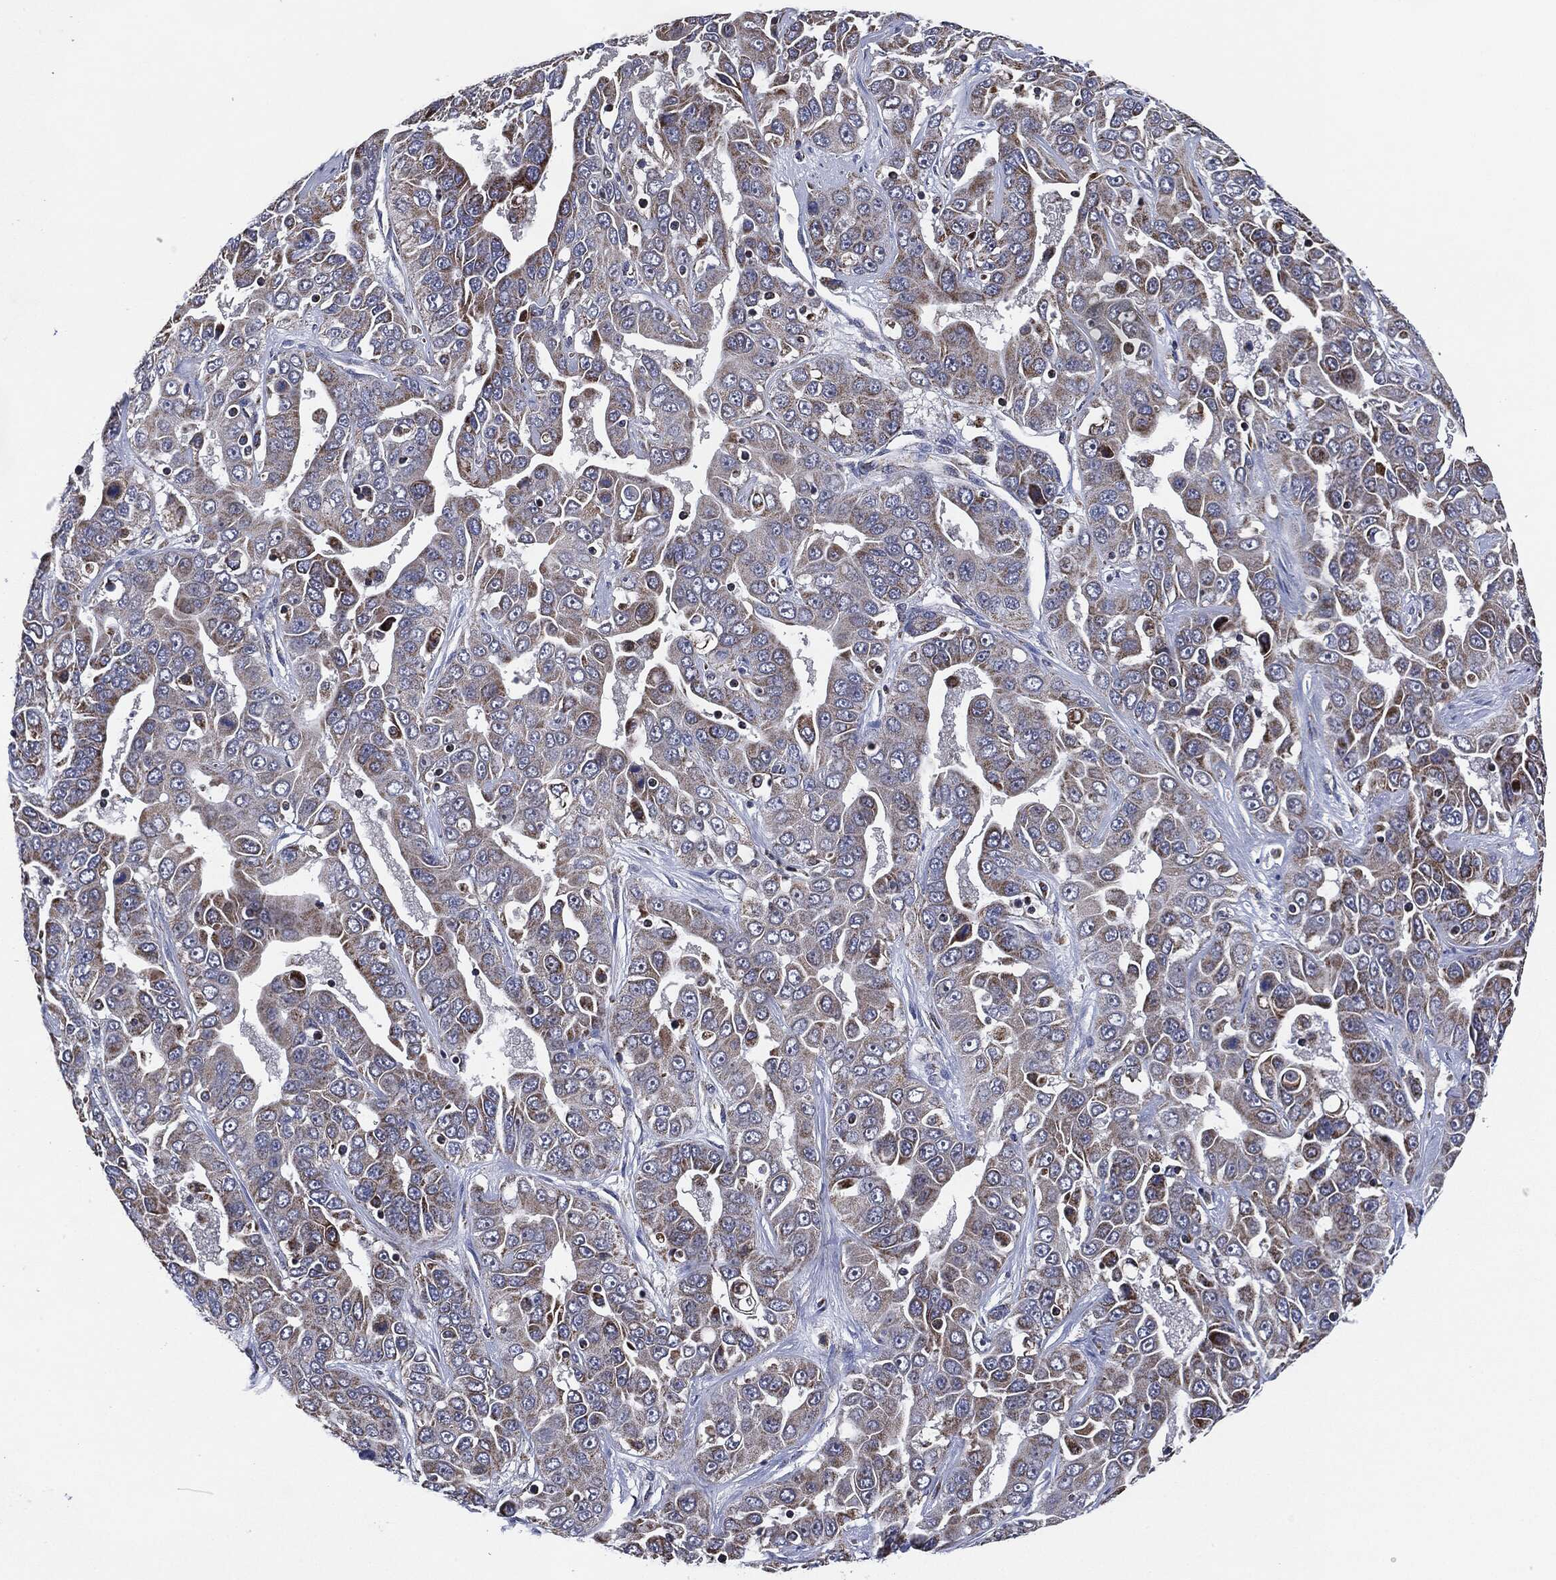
{"staining": {"intensity": "weak", "quantity": "25%-75%", "location": "cytoplasmic/membranous"}, "tissue": "liver cancer", "cell_type": "Tumor cells", "image_type": "cancer", "snomed": [{"axis": "morphology", "description": "Cholangiocarcinoma"}, {"axis": "topography", "description": "Liver"}], "caption": "This is an image of IHC staining of liver cancer, which shows weak staining in the cytoplasmic/membranous of tumor cells.", "gene": "NDUFV2", "patient": {"sex": "female", "age": 52}}